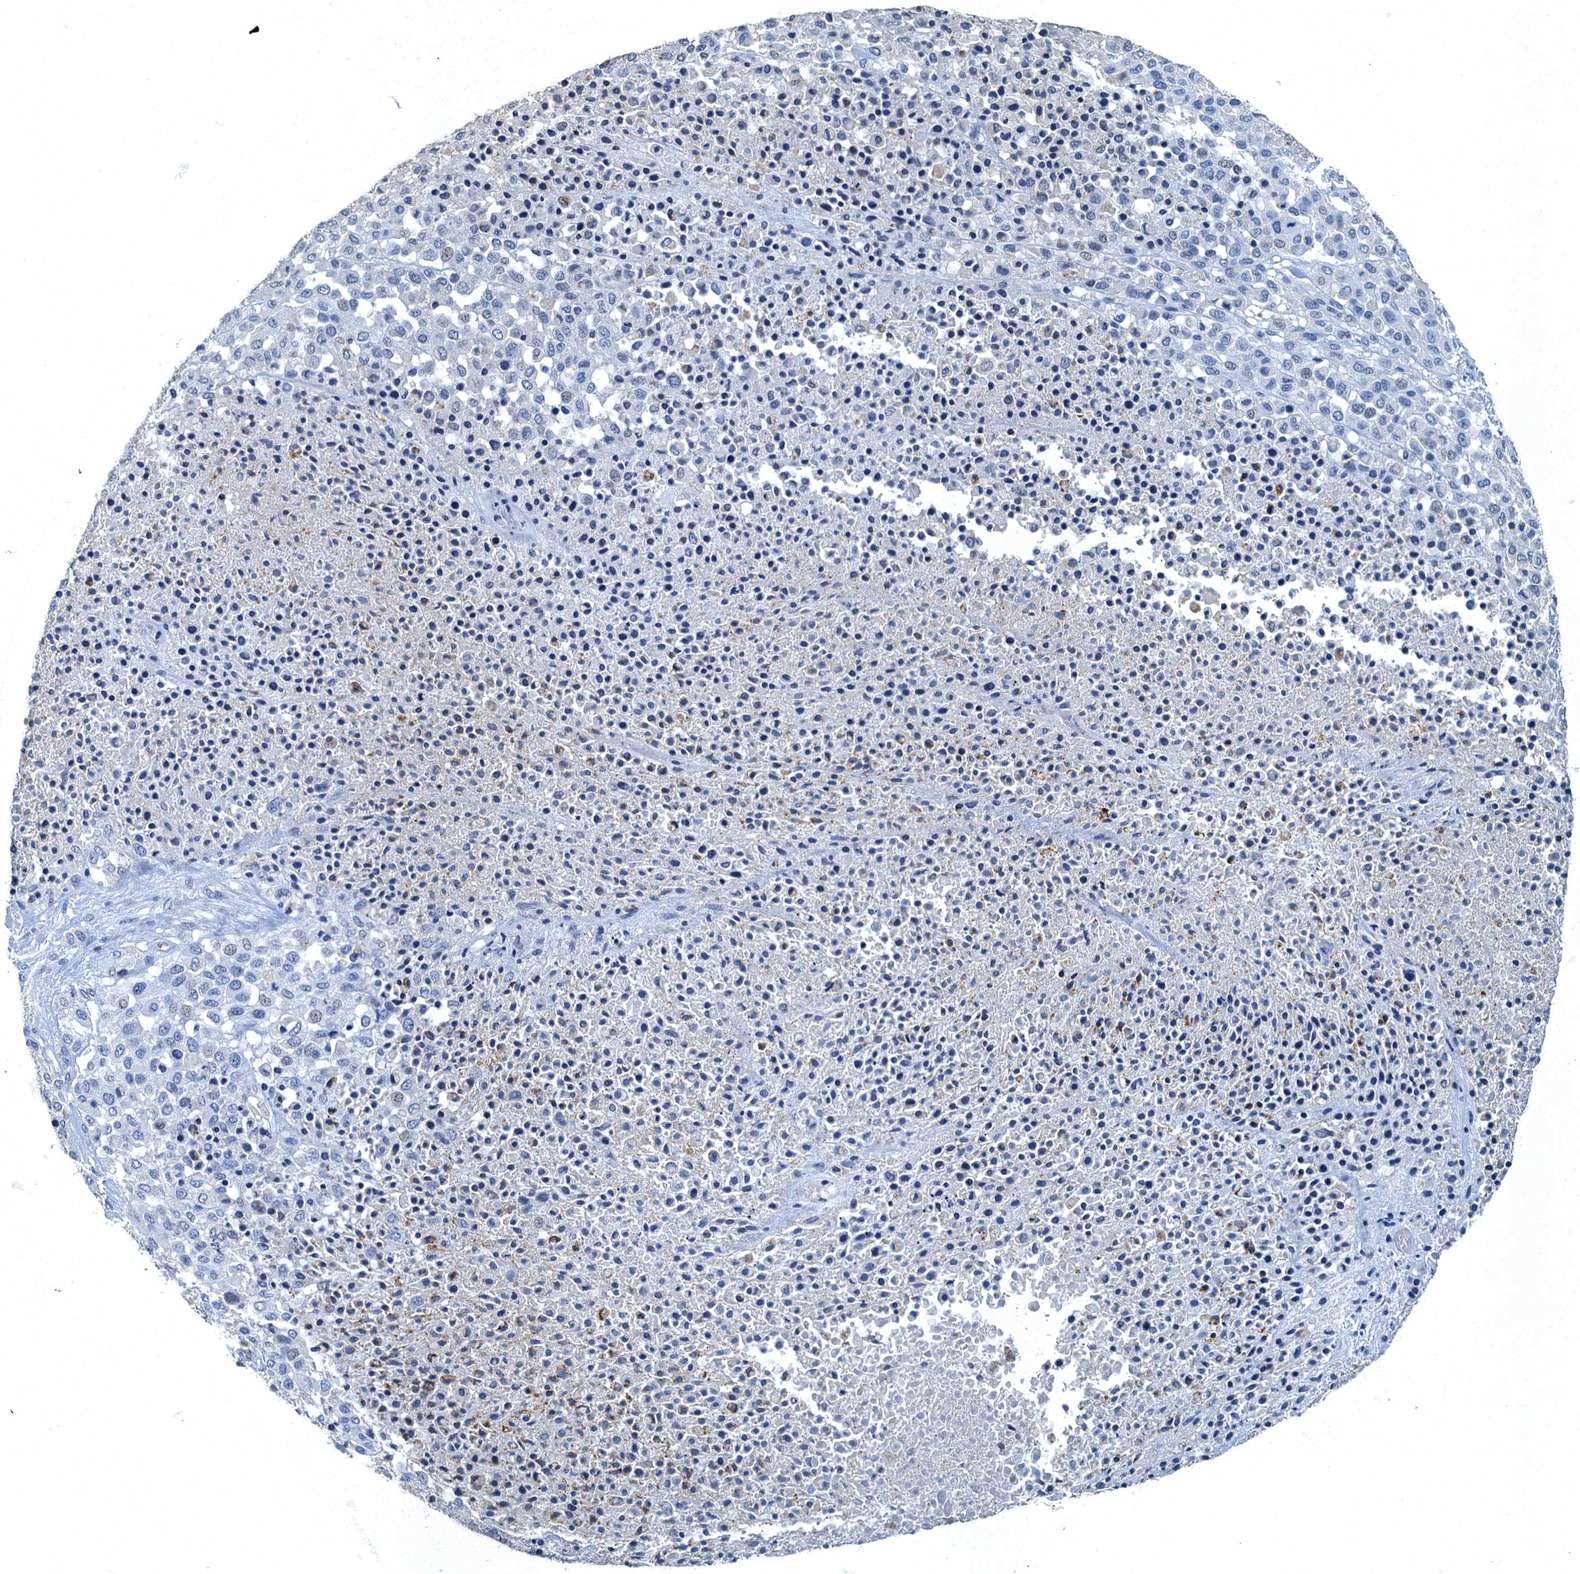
{"staining": {"intensity": "negative", "quantity": "none", "location": "none"}, "tissue": "melanoma", "cell_type": "Tumor cells", "image_type": "cancer", "snomed": [{"axis": "morphology", "description": "Malignant melanoma, Metastatic site"}, {"axis": "topography", "description": "Skin"}], "caption": "IHC micrograph of malignant melanoma (metastatic site) stained for a protein (brown), which demonstrates no expression in tumor cells.", "gene": "GADL1", "patient": {"sex": "female", "age": 81}}